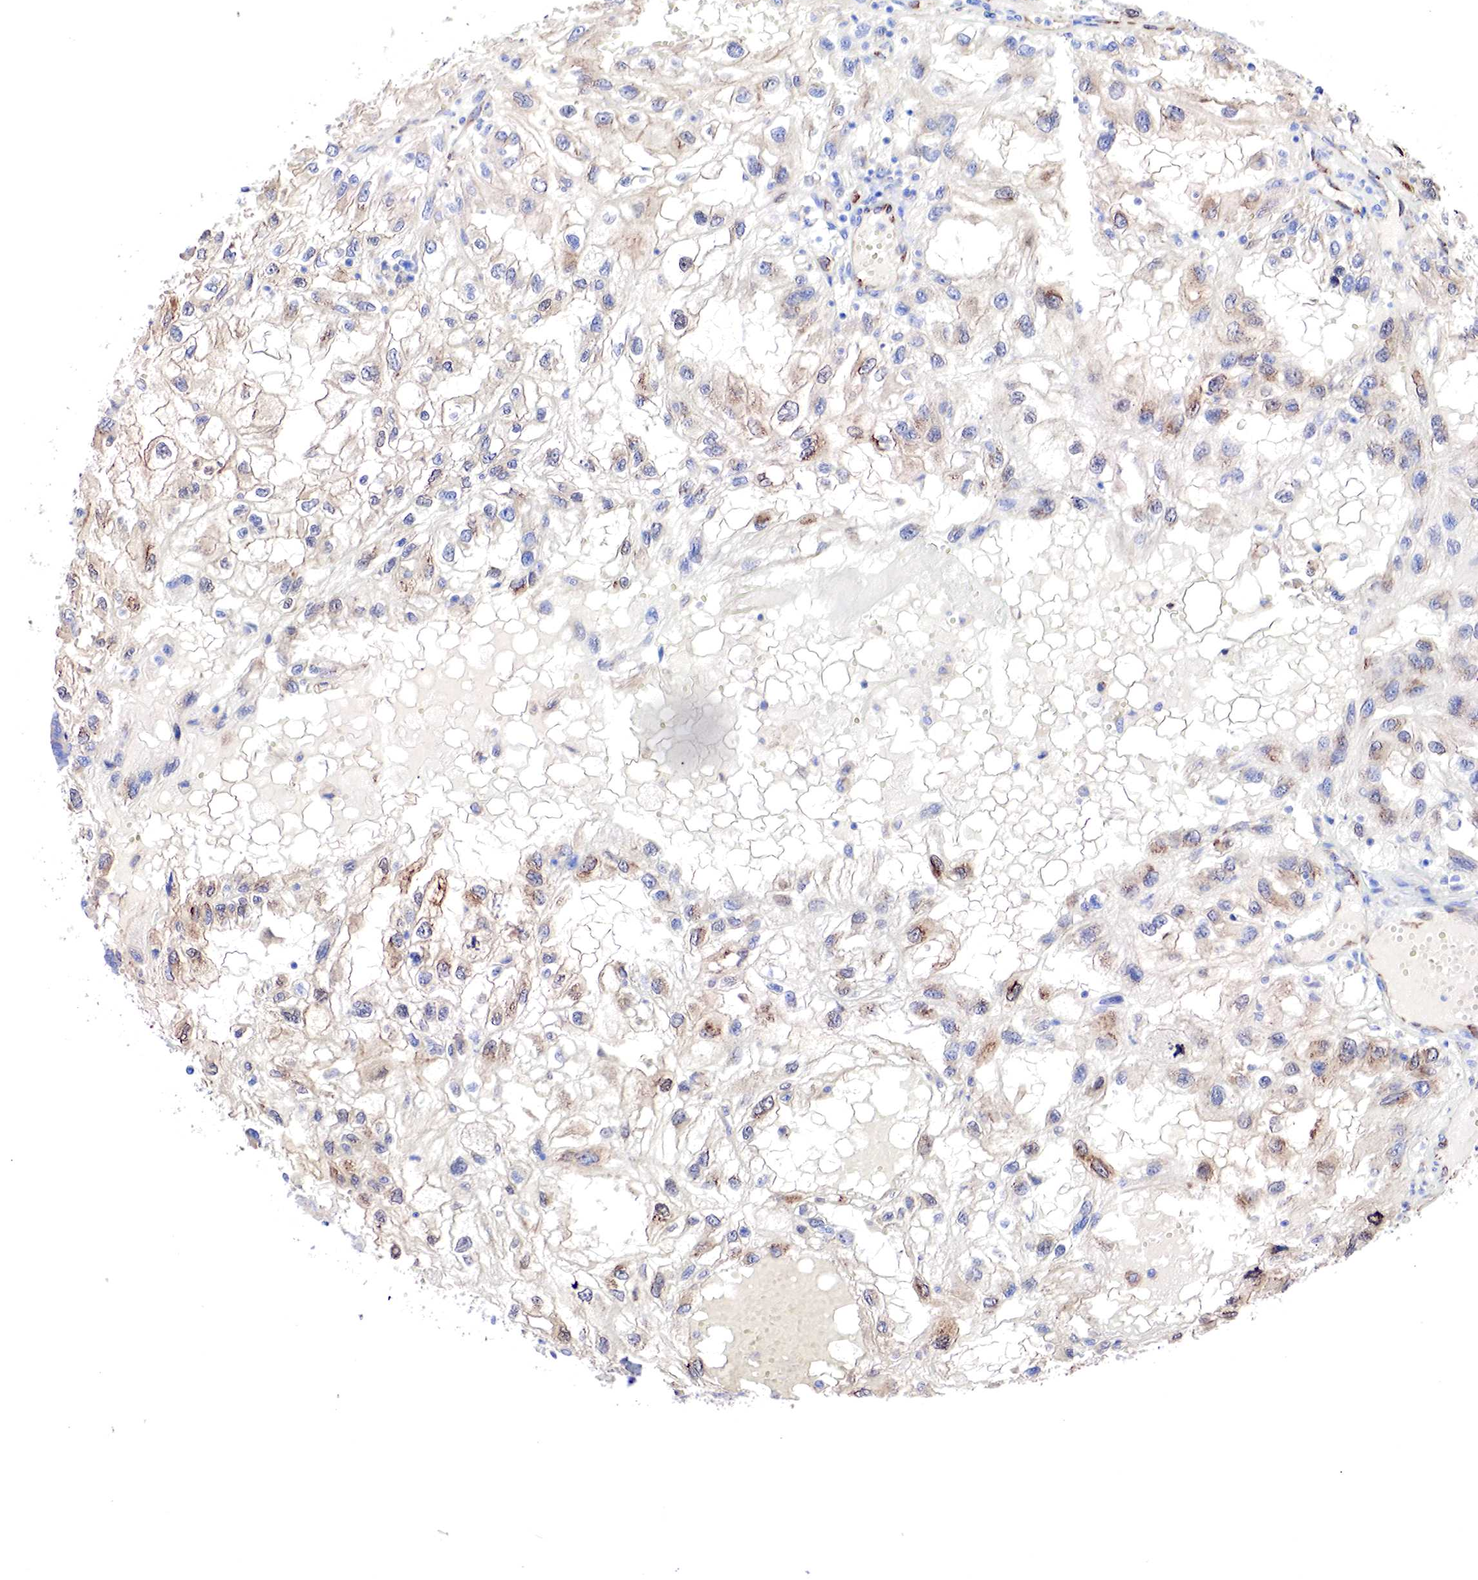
{"staining": {"intensity": "weak", "quantity": "25%-75%", "location": "cytoplasmic/membranous"}, "tissue": "renal cancer", "cell_type": "Tumor cells", "image_type": "cancer", "snomed": [{"axis": "morphology", "description": "Normal tissue, NOS"}, {"axis": "morphology", "description": "Adenocarcinoma, NOS"}, {"axis": "topography", "description": "Kidney"}], "caption": "A brown stain highlights weak cytoplasmic/membranous staining of a protein in human renal adenocarcinoma tumor cells.", "gene": "RDX", "patient": {"sex": "male", "age": 71}}